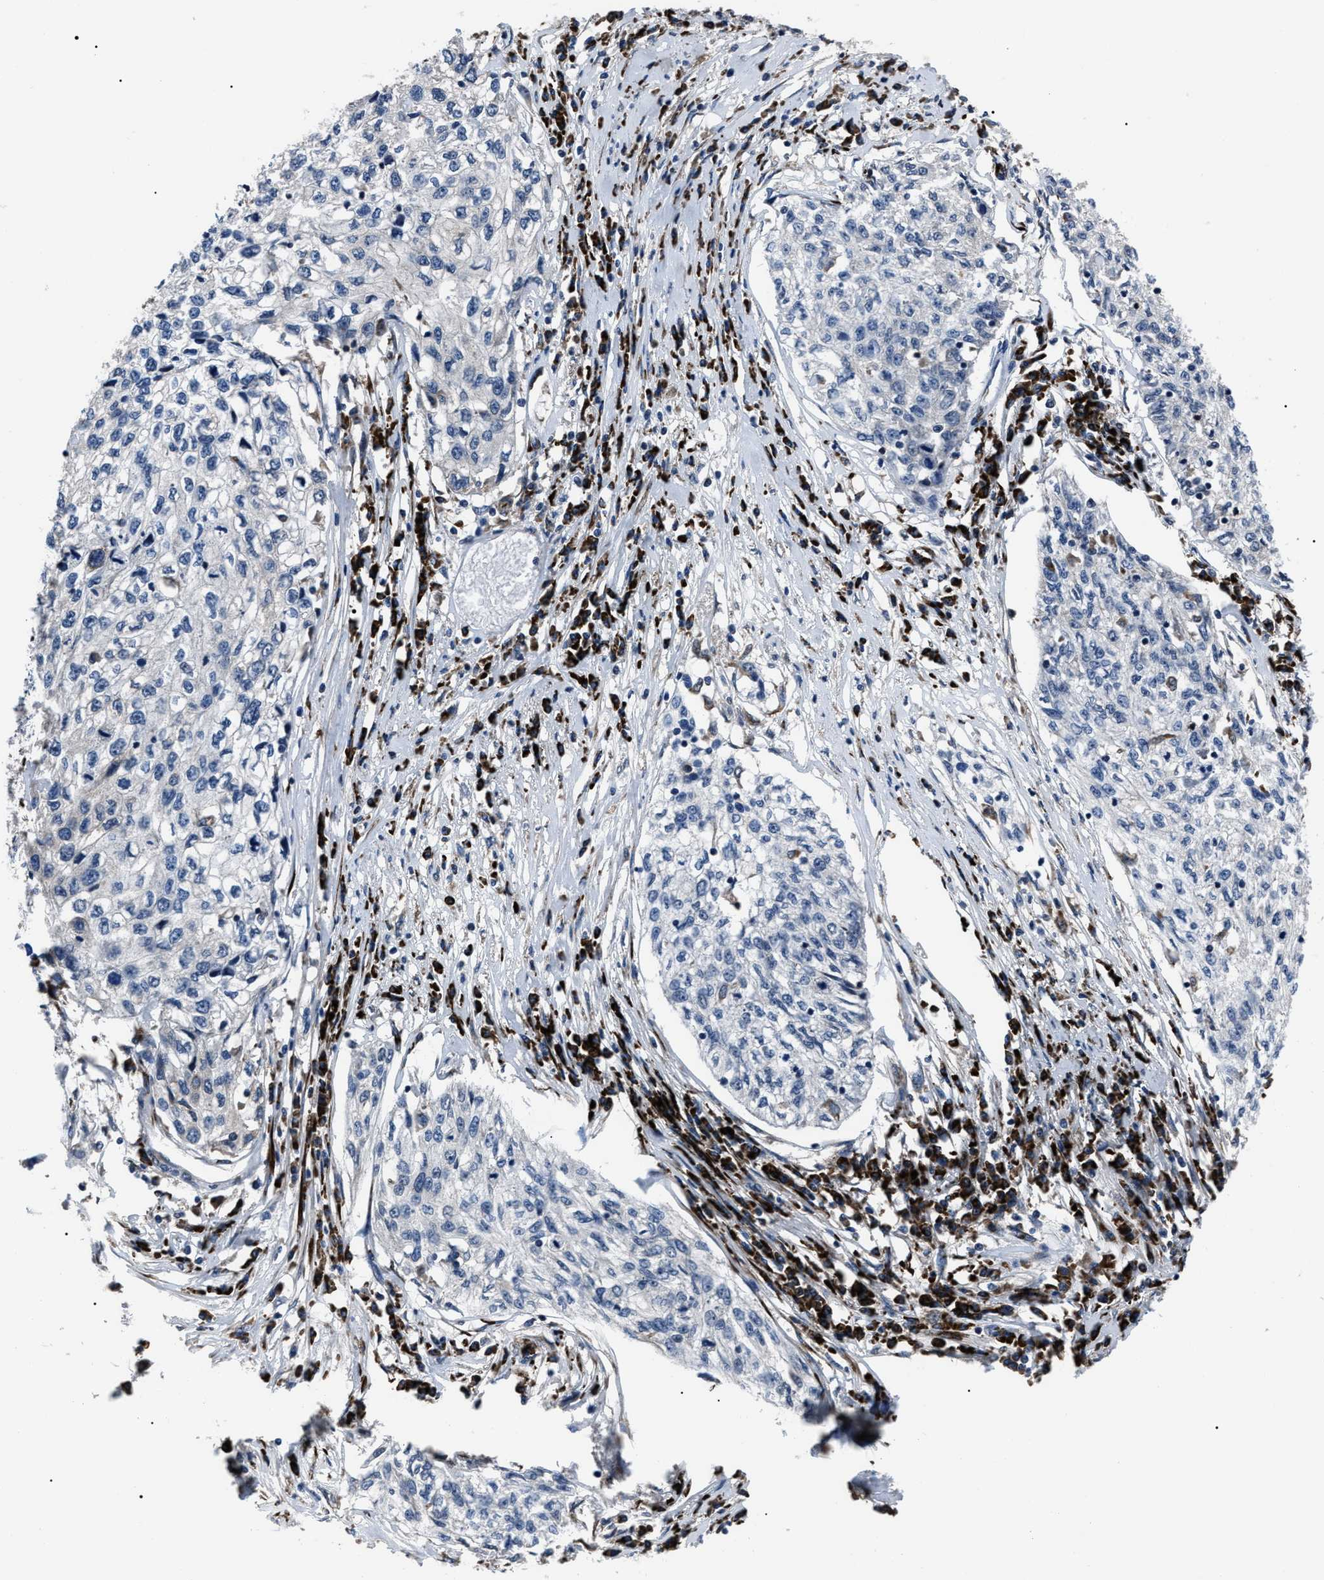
{"staining": {"intensity": "negative", "quantity": "none", "location": "none"}, "tissue": "cervical cancer", "cell_type": "Tumor cells", "image_type": "cancer", "snomed": [{"axis": "morphology", "description": "Squamous cell carcinoma, NOS"}, {"axis": "topography", "description": "Cervix"}], "caption": "An immunohistochemistry image of cervical squamous cell carcinoma is shown. There is no staining in tumor cells of cervical squamous cell carcinoma. Brightfield microscopy of IHC stained with DAB (3,3'-diaminobenzidine) (brown) and hematoxylin (blue), captured at high magnification.", "gene": "LRRC14", "patient": {"sex": "female", "age": 57}}